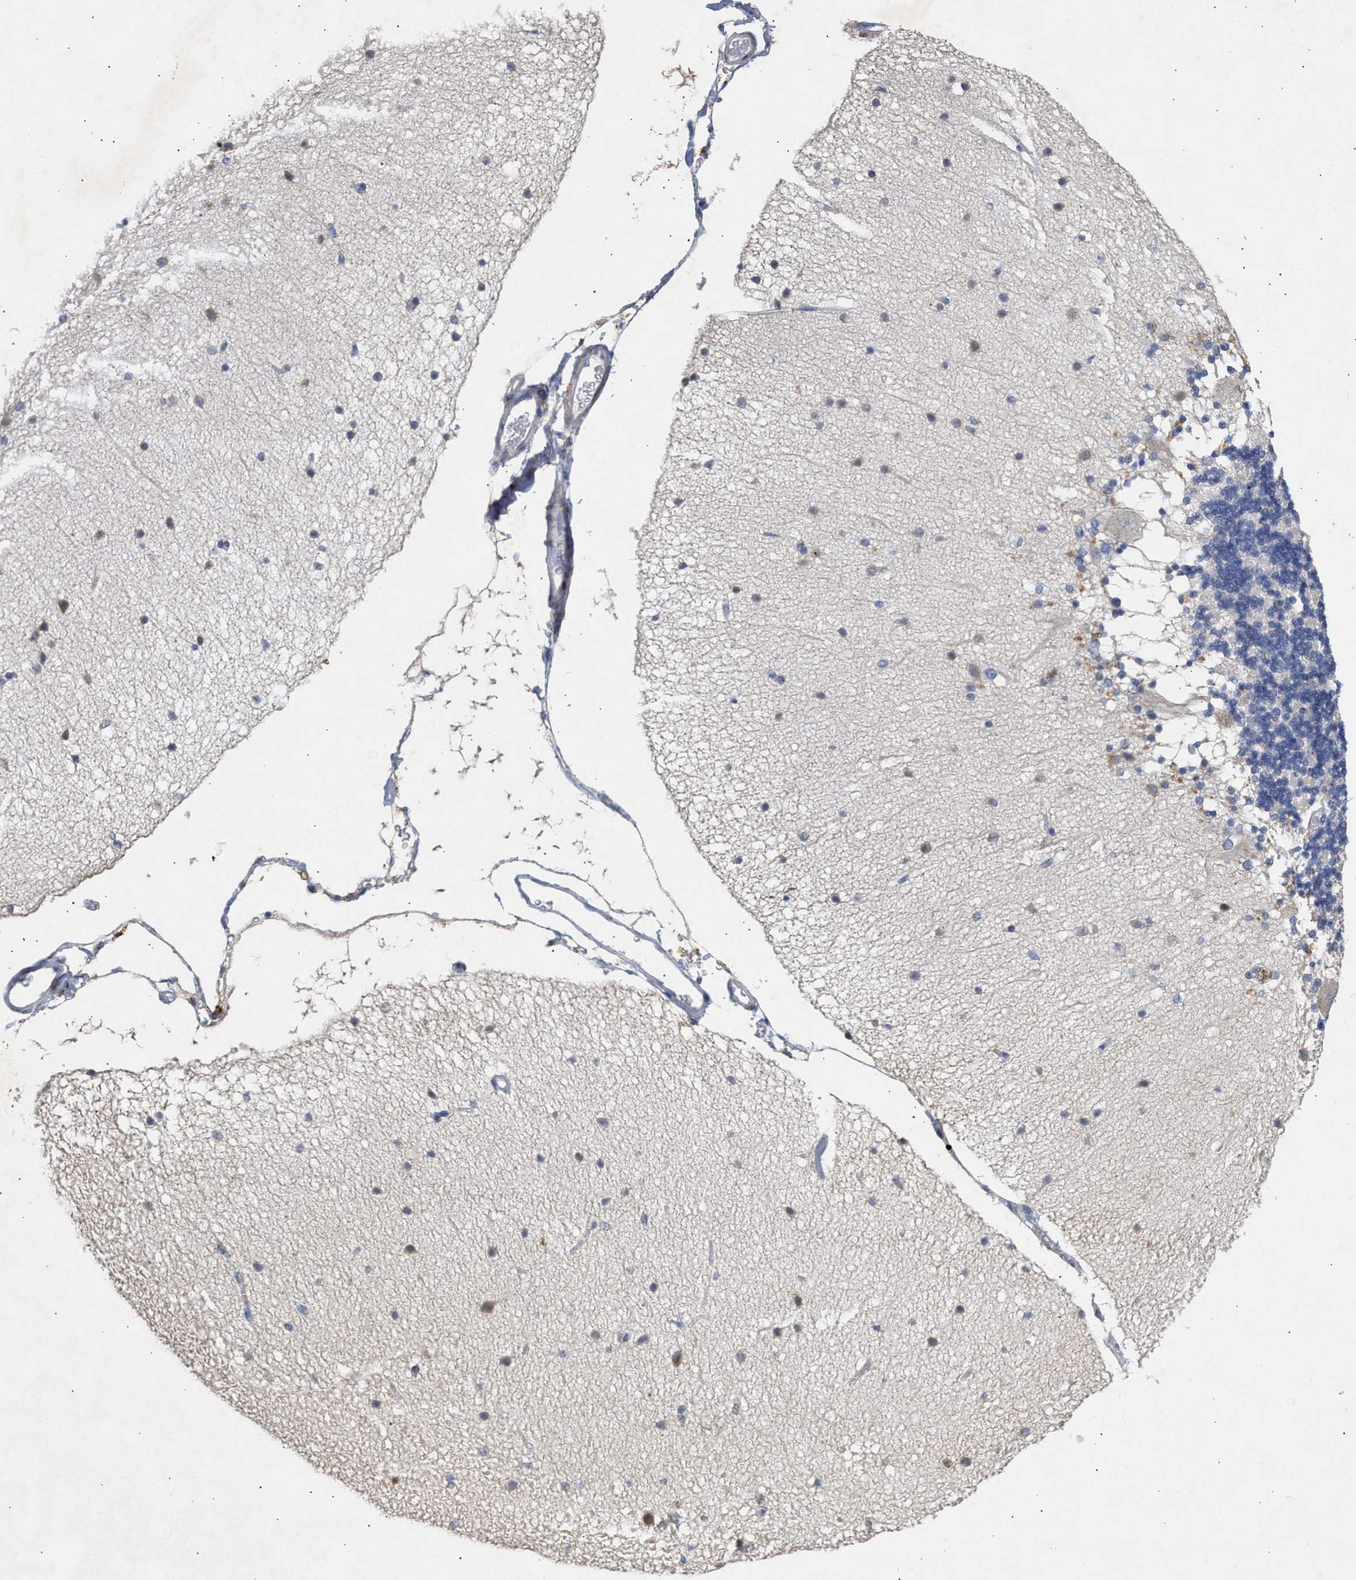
{"staining": {"intensity": "negative", "quantity": "none", "location": "none"}, "tissue": "cerebellum", "cell_type": "Cells in granular layer", "image_type": "normal", "snomed": [{"axis": "morphology", "description": "Normal tissue, NOS"}, {"axis": "topography", "description": "Cerebellum"}], "caption": "Immunohistochemistry of normal human cerebellum demonstrates no positivity in cells in granular layer. Nuclei are stained in blue.", "gene": "SELENOM", "patient": {"sex": "female", "age": 54}}